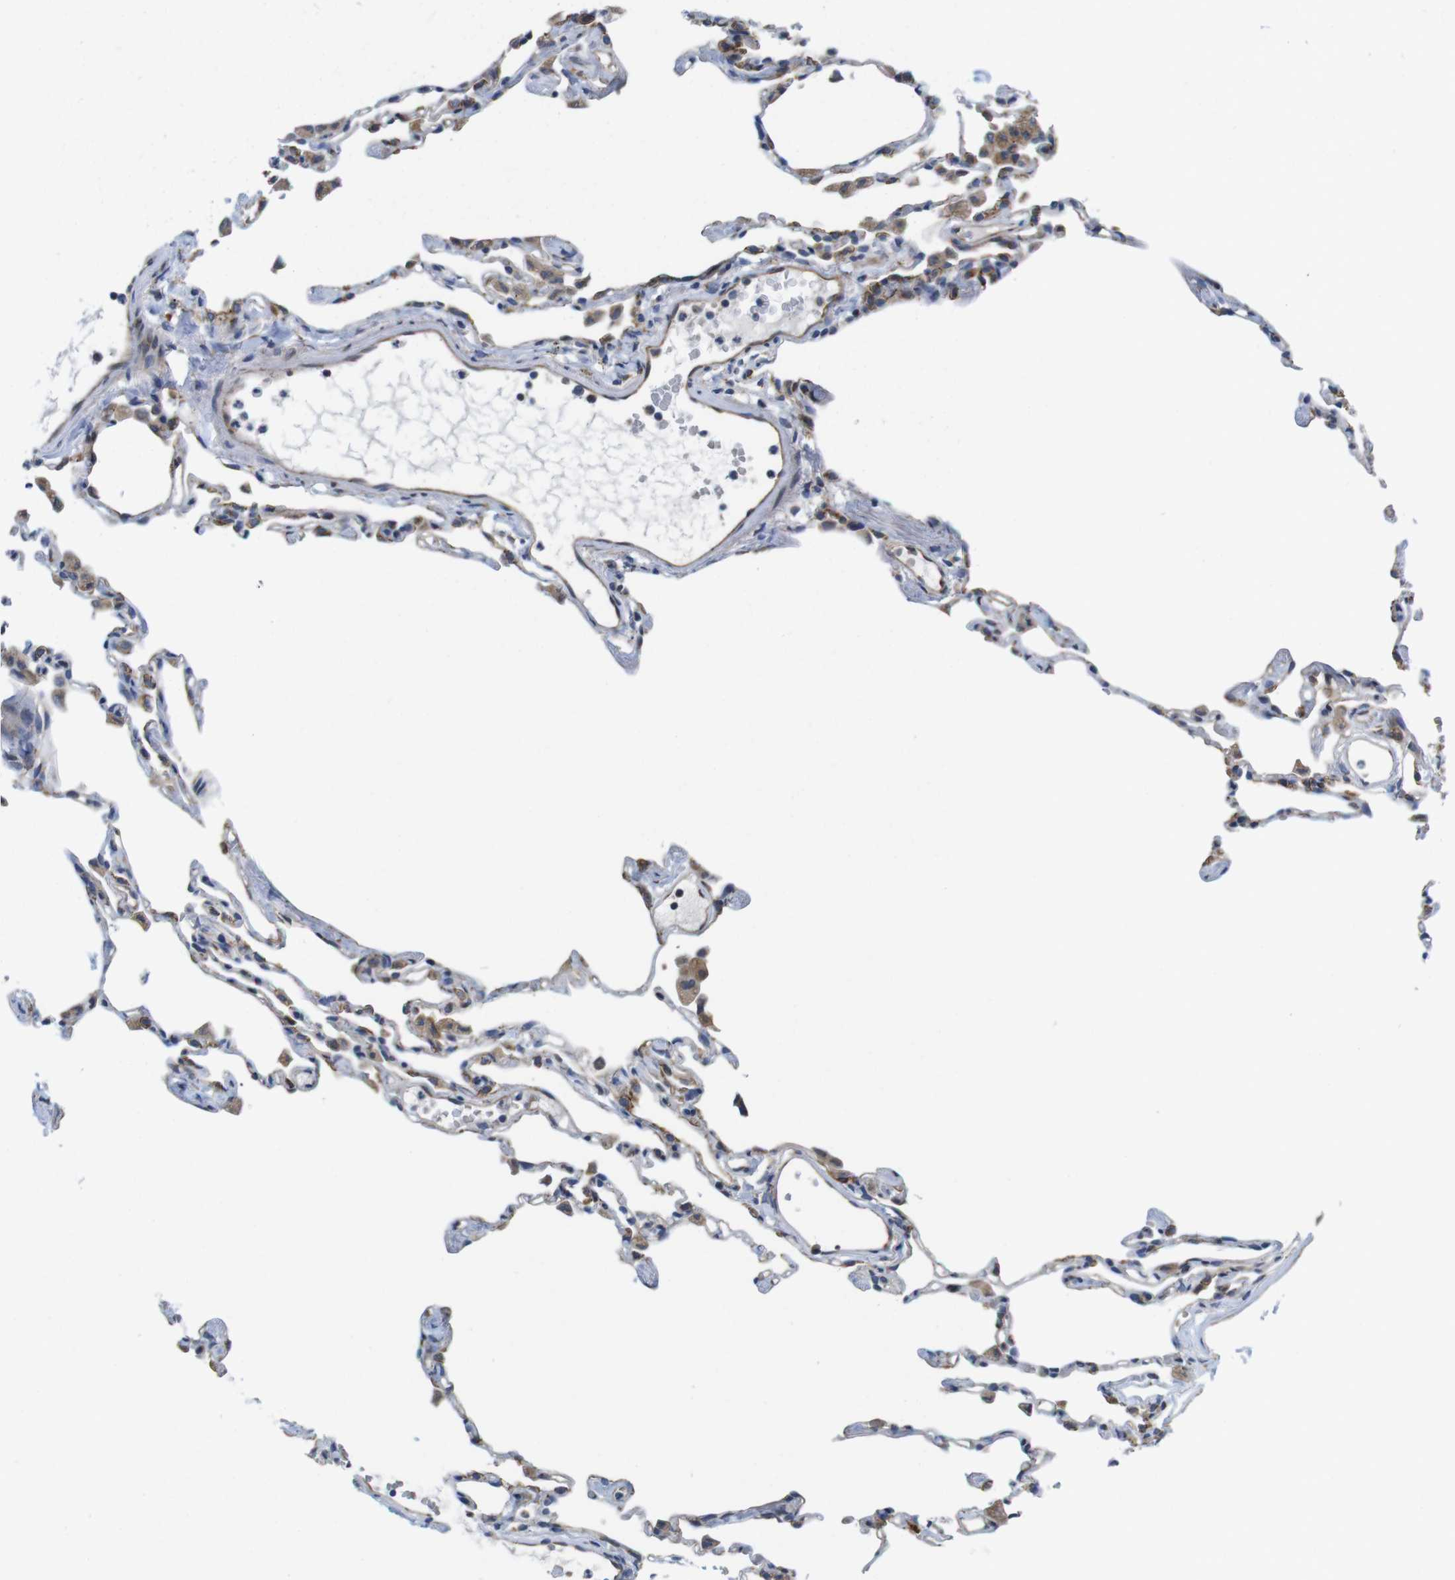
{"staining": {"intensity": "moderate", "quantity": ">75%", "location": "cytoplasmic/membranous"}, "tissue": "lung", "cell_type": "Alveolar cells", "image_type": "normal", "snomed": [{"axis": "morphology", "description": "Normal tissue, NOS"}, {"axis": "topography", "description": "Lung"}], "caption": "A brown stain labels moderate cytoplasmic/membranous expression of a protein in alveolar cells of benign human lung.", "gene": "EFCAB14", "patient": {"sex": "female", "age": 49}}